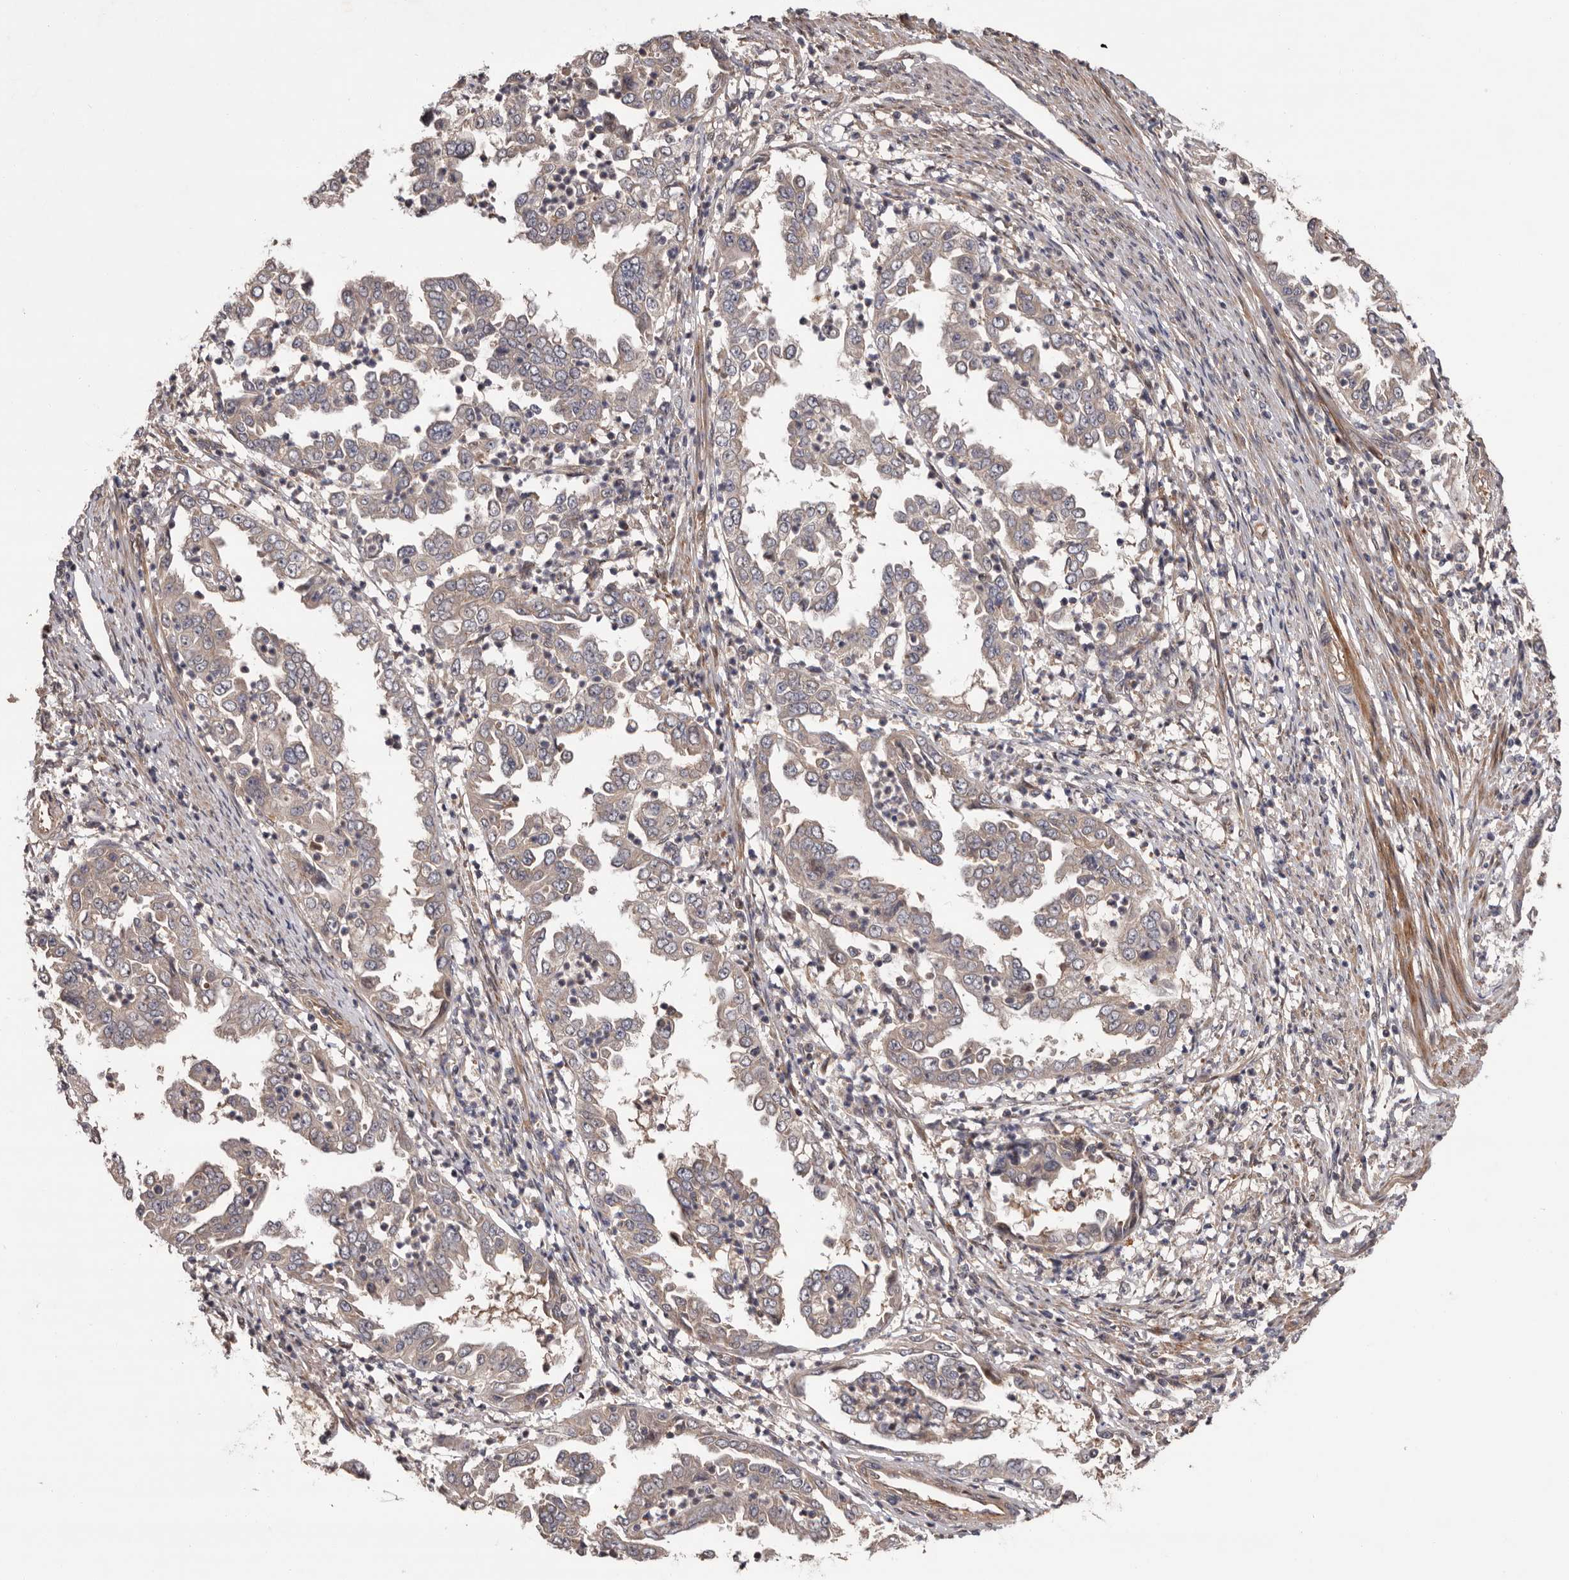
{"staining": {"intensity": "weak", "quantity": "25%-75%", "location": "cytoplasmic/membranous"}, "tissue": "endometrial cancer", "cell_type": "Tumor cells", "image_type": "cancer", "snomed": [{"axis": "morphology", "description": "Adenocarcinoma, NOS"}, {"axis": "topography", "description": "Endometrium"}], "caption": "Protein staining of endometrial adenocarcinoma tissue reveals weak cytoplasmic/membranous expression in about 25%-75% of tumor cells.", "gene": "PRKD1", "patient": {"sex": "female", "age": 85}}